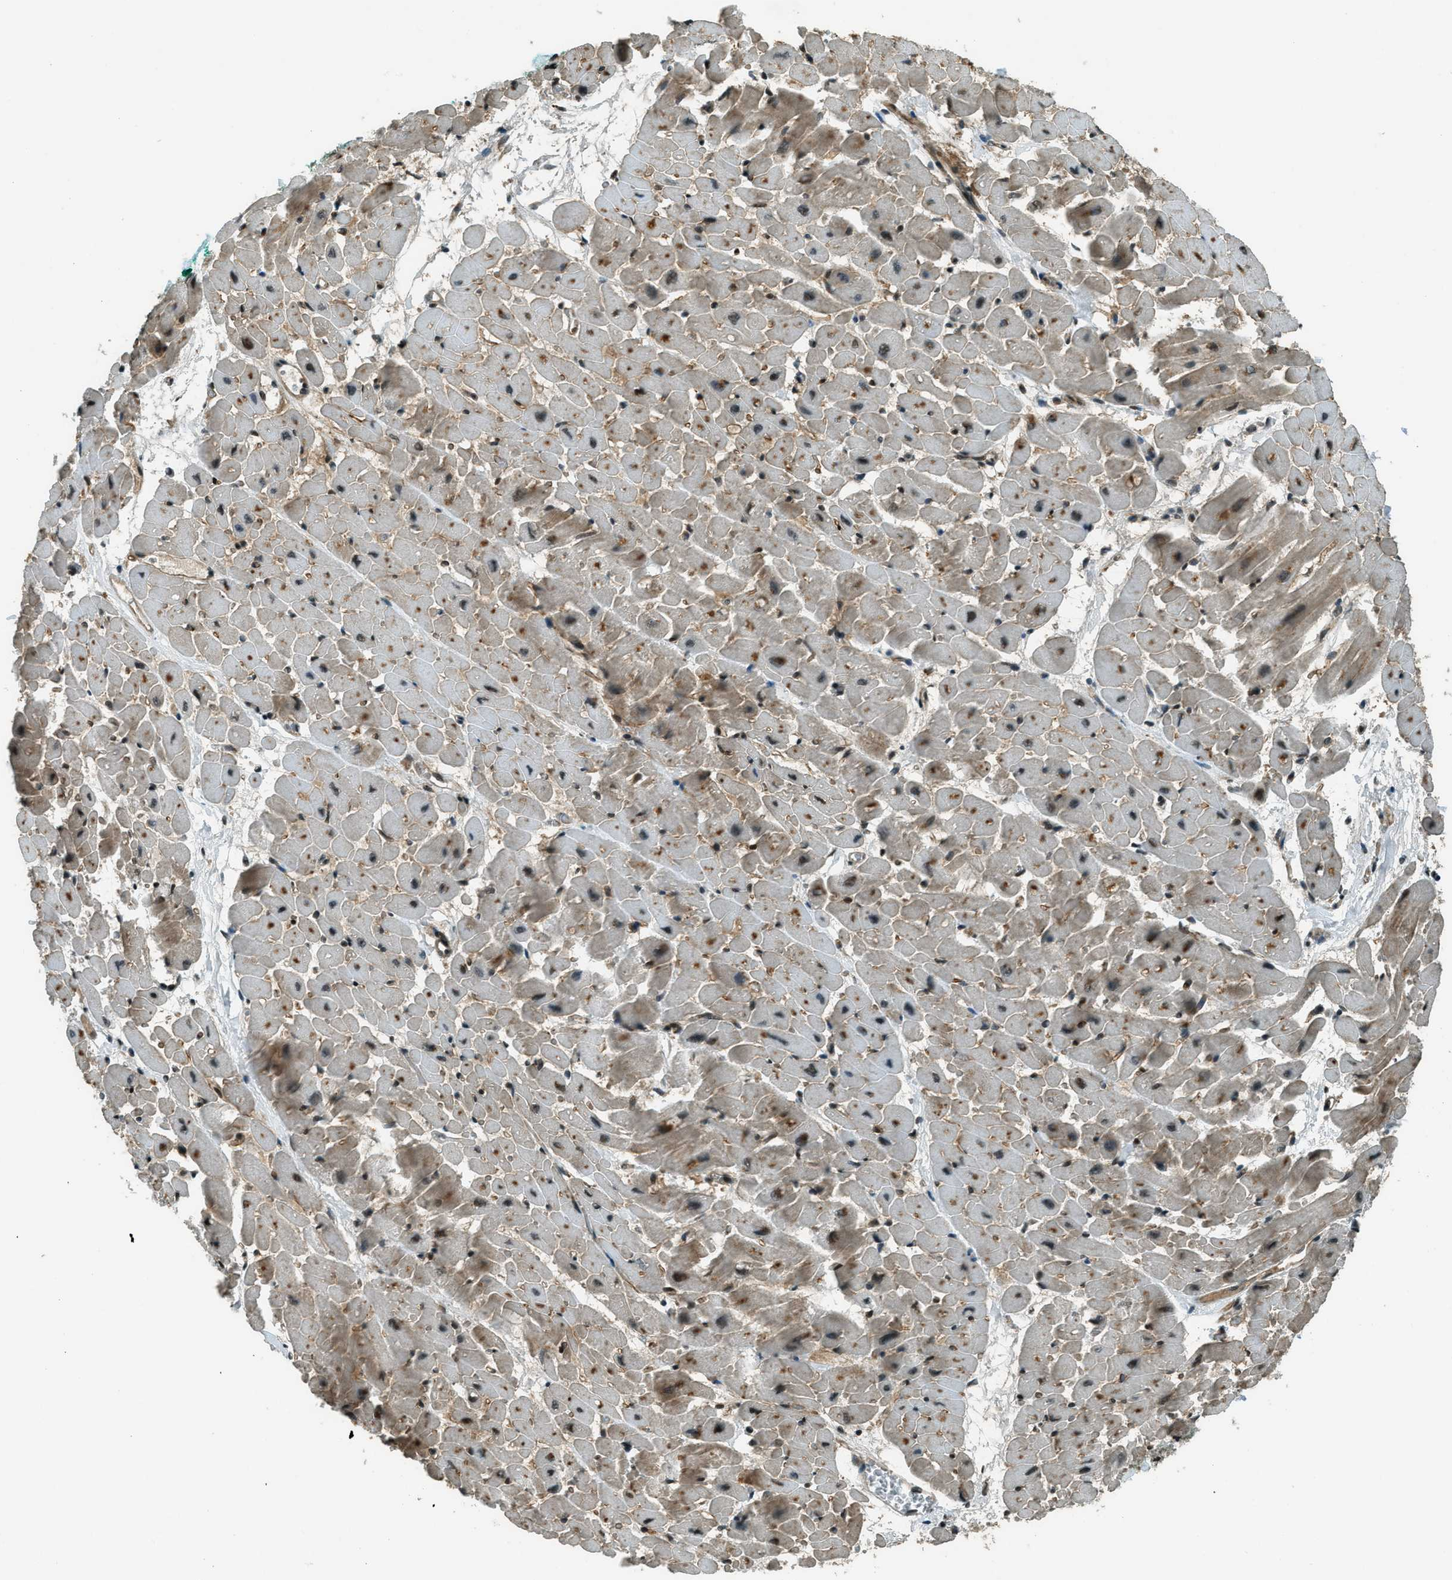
{"staining": {"intensity": "moderate", "quantity": ">75%", "location": "cytoplasmic/membranous"}, "tissue": "heart muscle", "cell_type": "Cardiomyocytes", "image_type": "normal", "snomed": [{"axis": "morphology", "description": "Normal tissue, NOS"}, {"axis": "topography", "description": "Heart"}], "caption": "This histopathology image exhibits immunohistochemistry (IHC) staining of benign human heart muscle, with medium moderate cytoplasmic/membranous expression in approximately >75% of cardiomyocytes.", "gene": "TARDBP", "patient": {"sex": "male", "age": 45}}